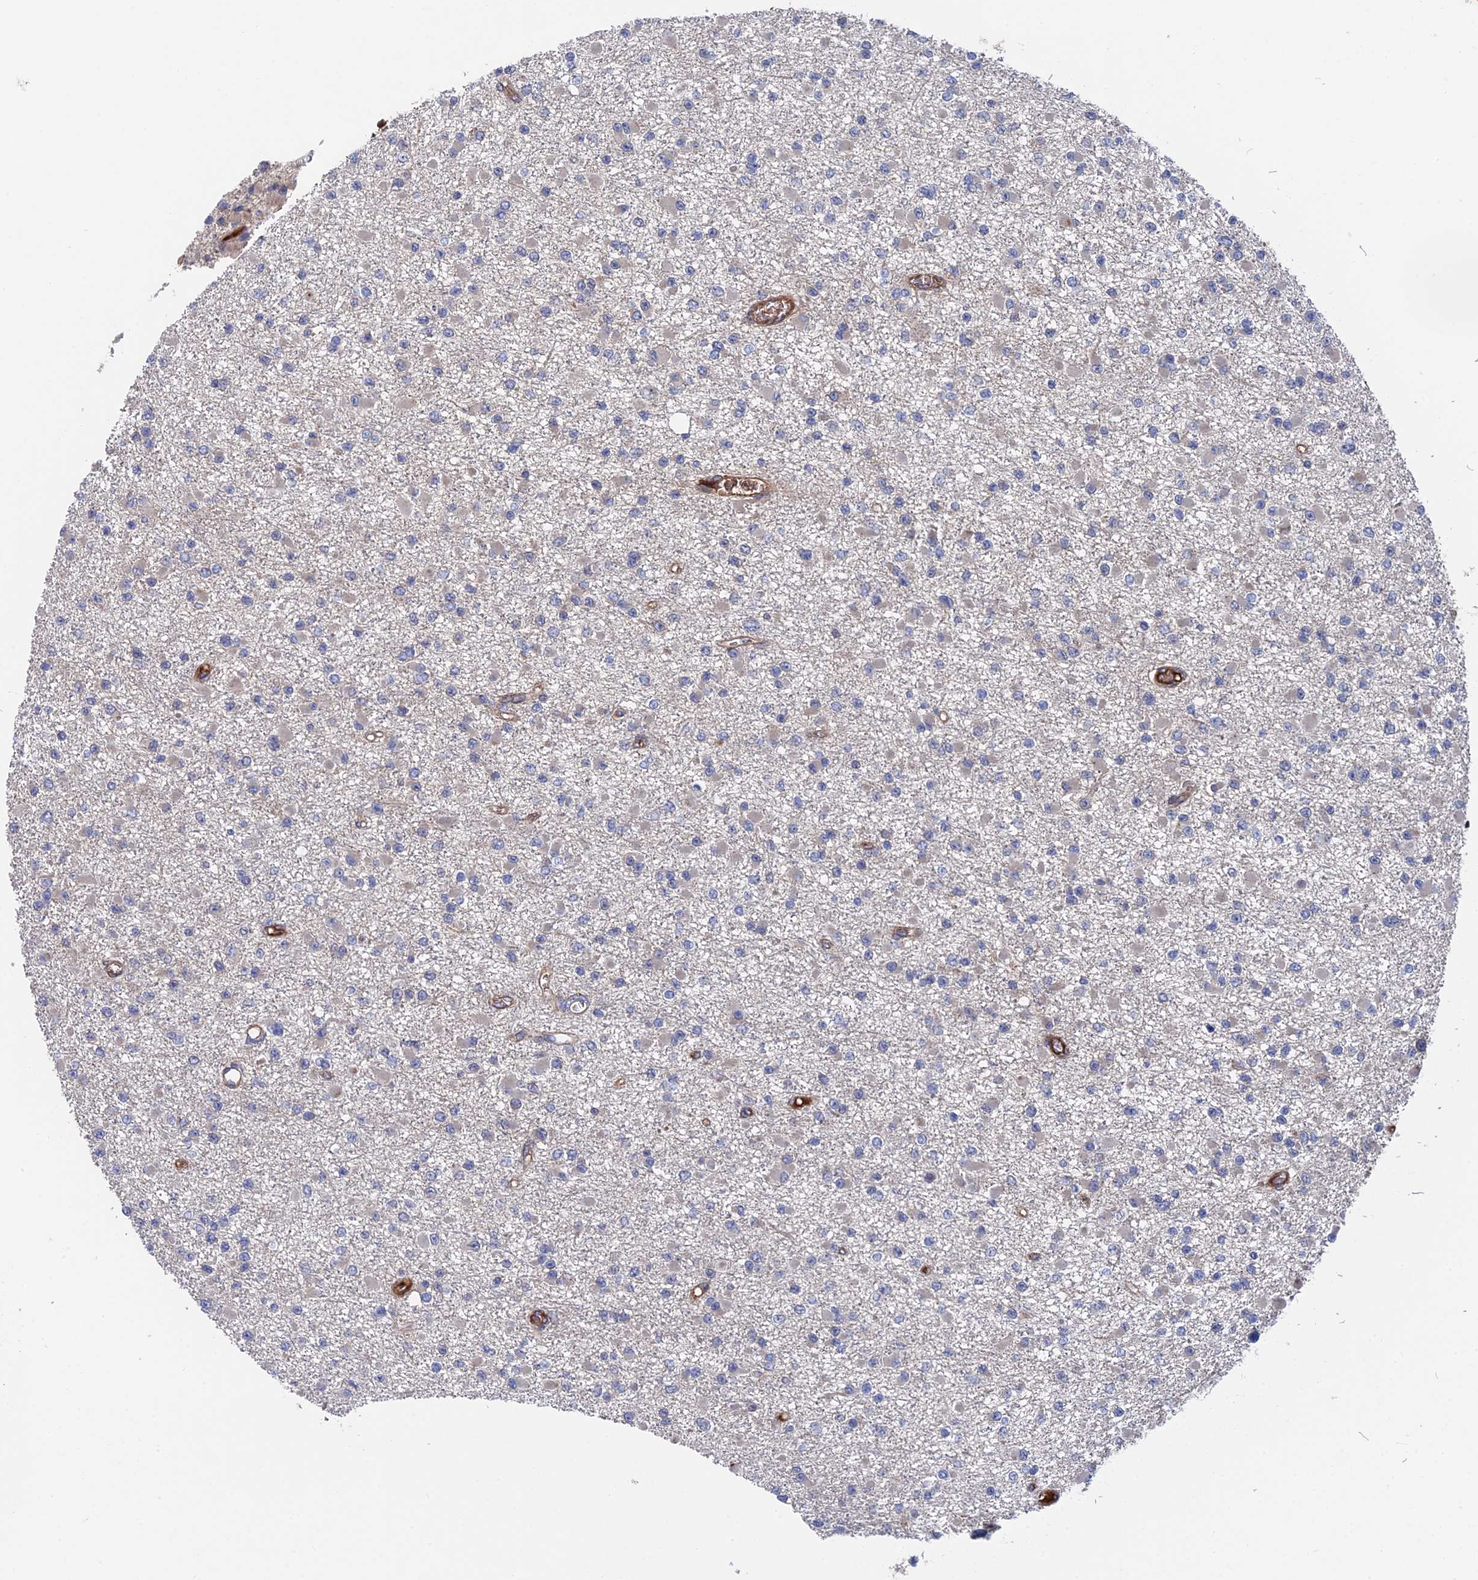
{"staining": {"intensity": "negative", "quantity": "none", "location": "none"}, "tissue": "glioma", "cell_type": "Tumor cells", "image_type": "cancer", "snomed": [{"axis": "morphology", "description": "Glioma, malignant, Low grade"}, {"axis": "topography", "description": "Brain"}], "caption": "Immunohistochemistry (IHC) of human malignant glioma (low-grade) displays no positivity in tumor cells.", "gene": "RPUSD1", "patient": {"sex": "female", "age": 22}}